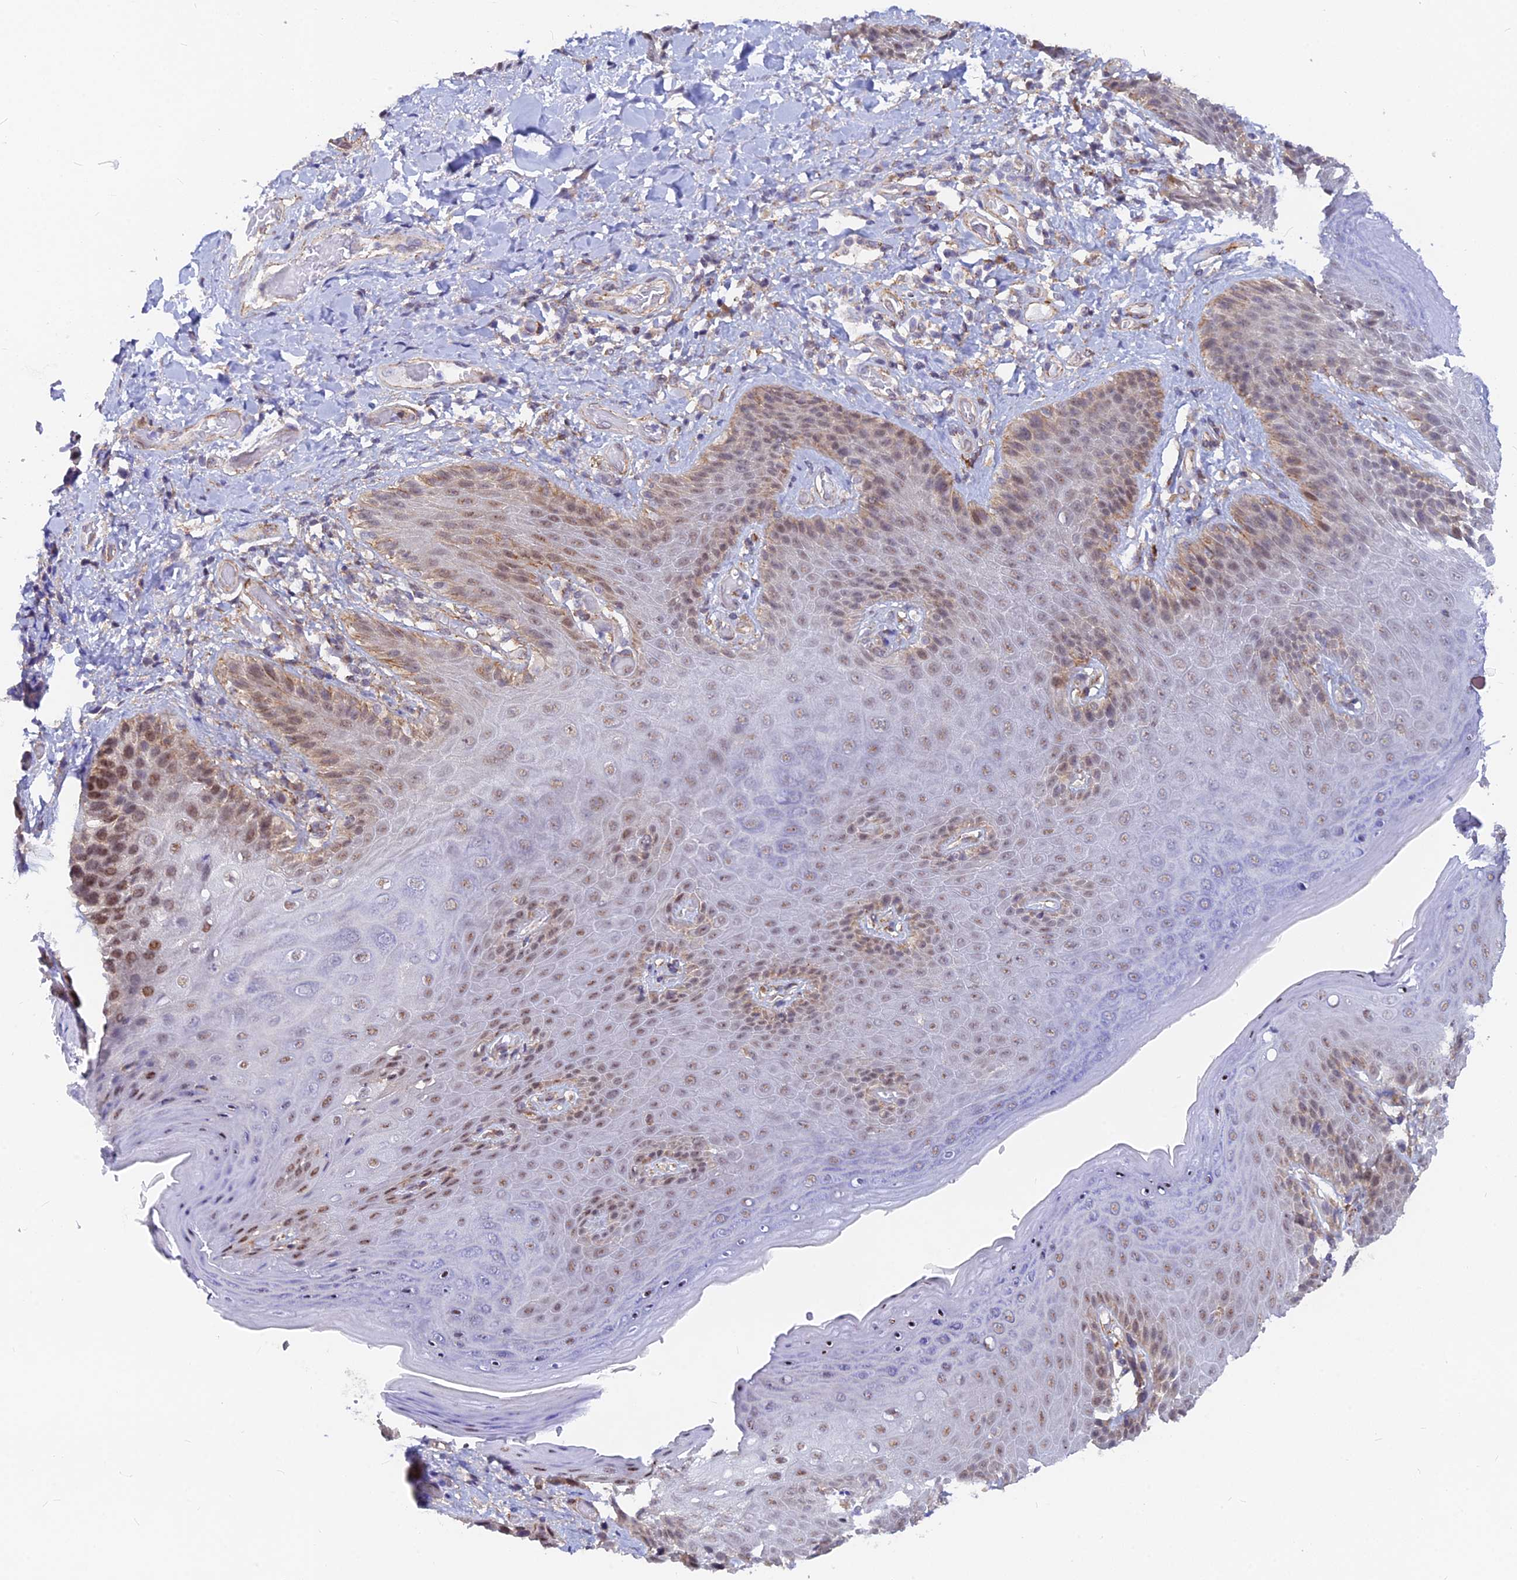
{"staining": {"intensity": "moderate", "quantity": "25%-75%", "location": "cytoplasmic/membranous,nuclear"}, "tissue": "skin", "cell_type": "Epidermal cells", "image_type": "normal", "snomed": [{"axis": "morphology", "description": "Normal tissue, NOS"}, {"axis": "topography", "description": "Anal"}], "caption": "Skin stained with a brown dye shows moderate cytoplasmic/membranous,nuclear positive expression in approximately 25%-75% of epidermal cells.", "gene": "VSTM2L", "patient": {"sex": "female", "age": 89}}